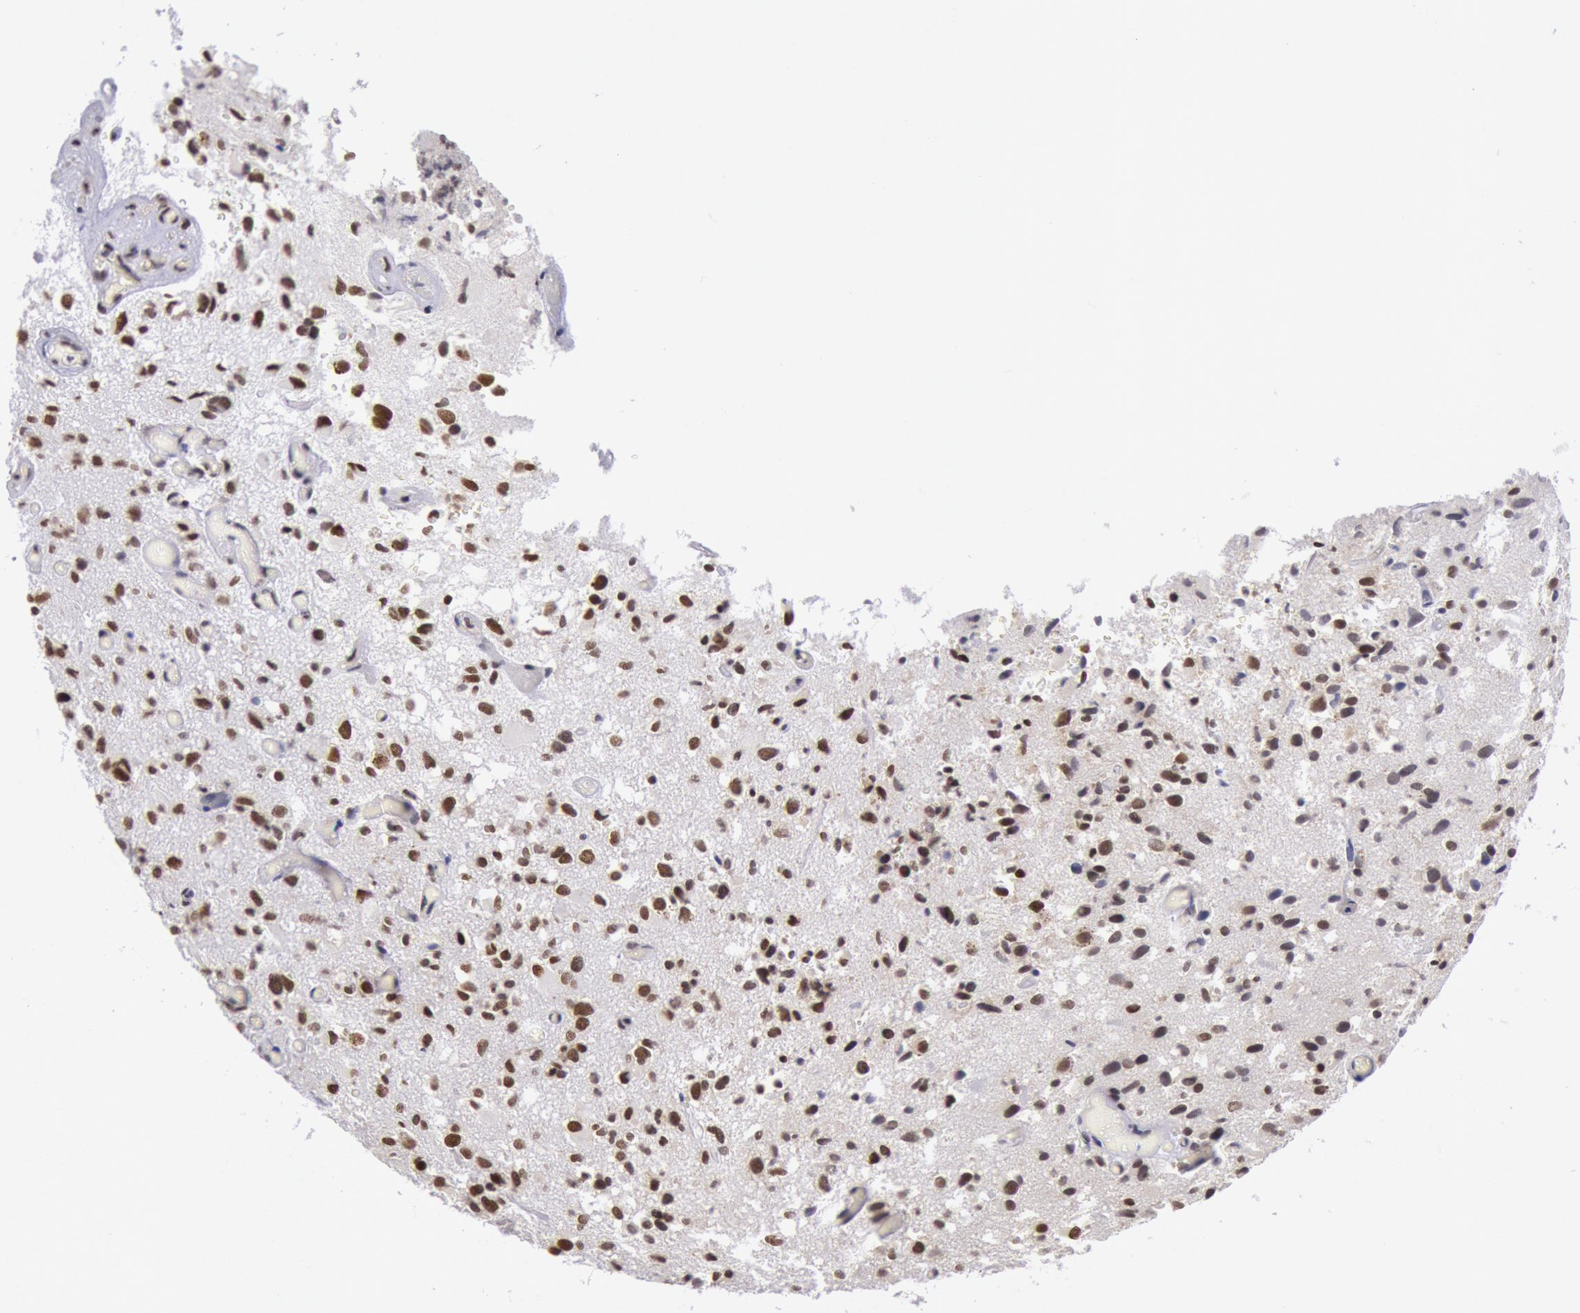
{"staining": {"intensity": "strong", "quantity": ">75%", "location": "nuclear"}, "tissue": "glioma", "cell_type": "Tumor cells", "image_type": "cancer", "snomed": [{"axis": "morphology", "description": "Glioma, malignant, High grade"}, {"axis": "topography", "description": "Brain"}], "caption": "There is high levels of strong nuclear positivity in tumor cells of malignant high-grade glioma, as demonstrated by immunohistochemical staining (brown color).", "gene": "SNRPD3", "patient": {"sex": "male", "age": 69}}